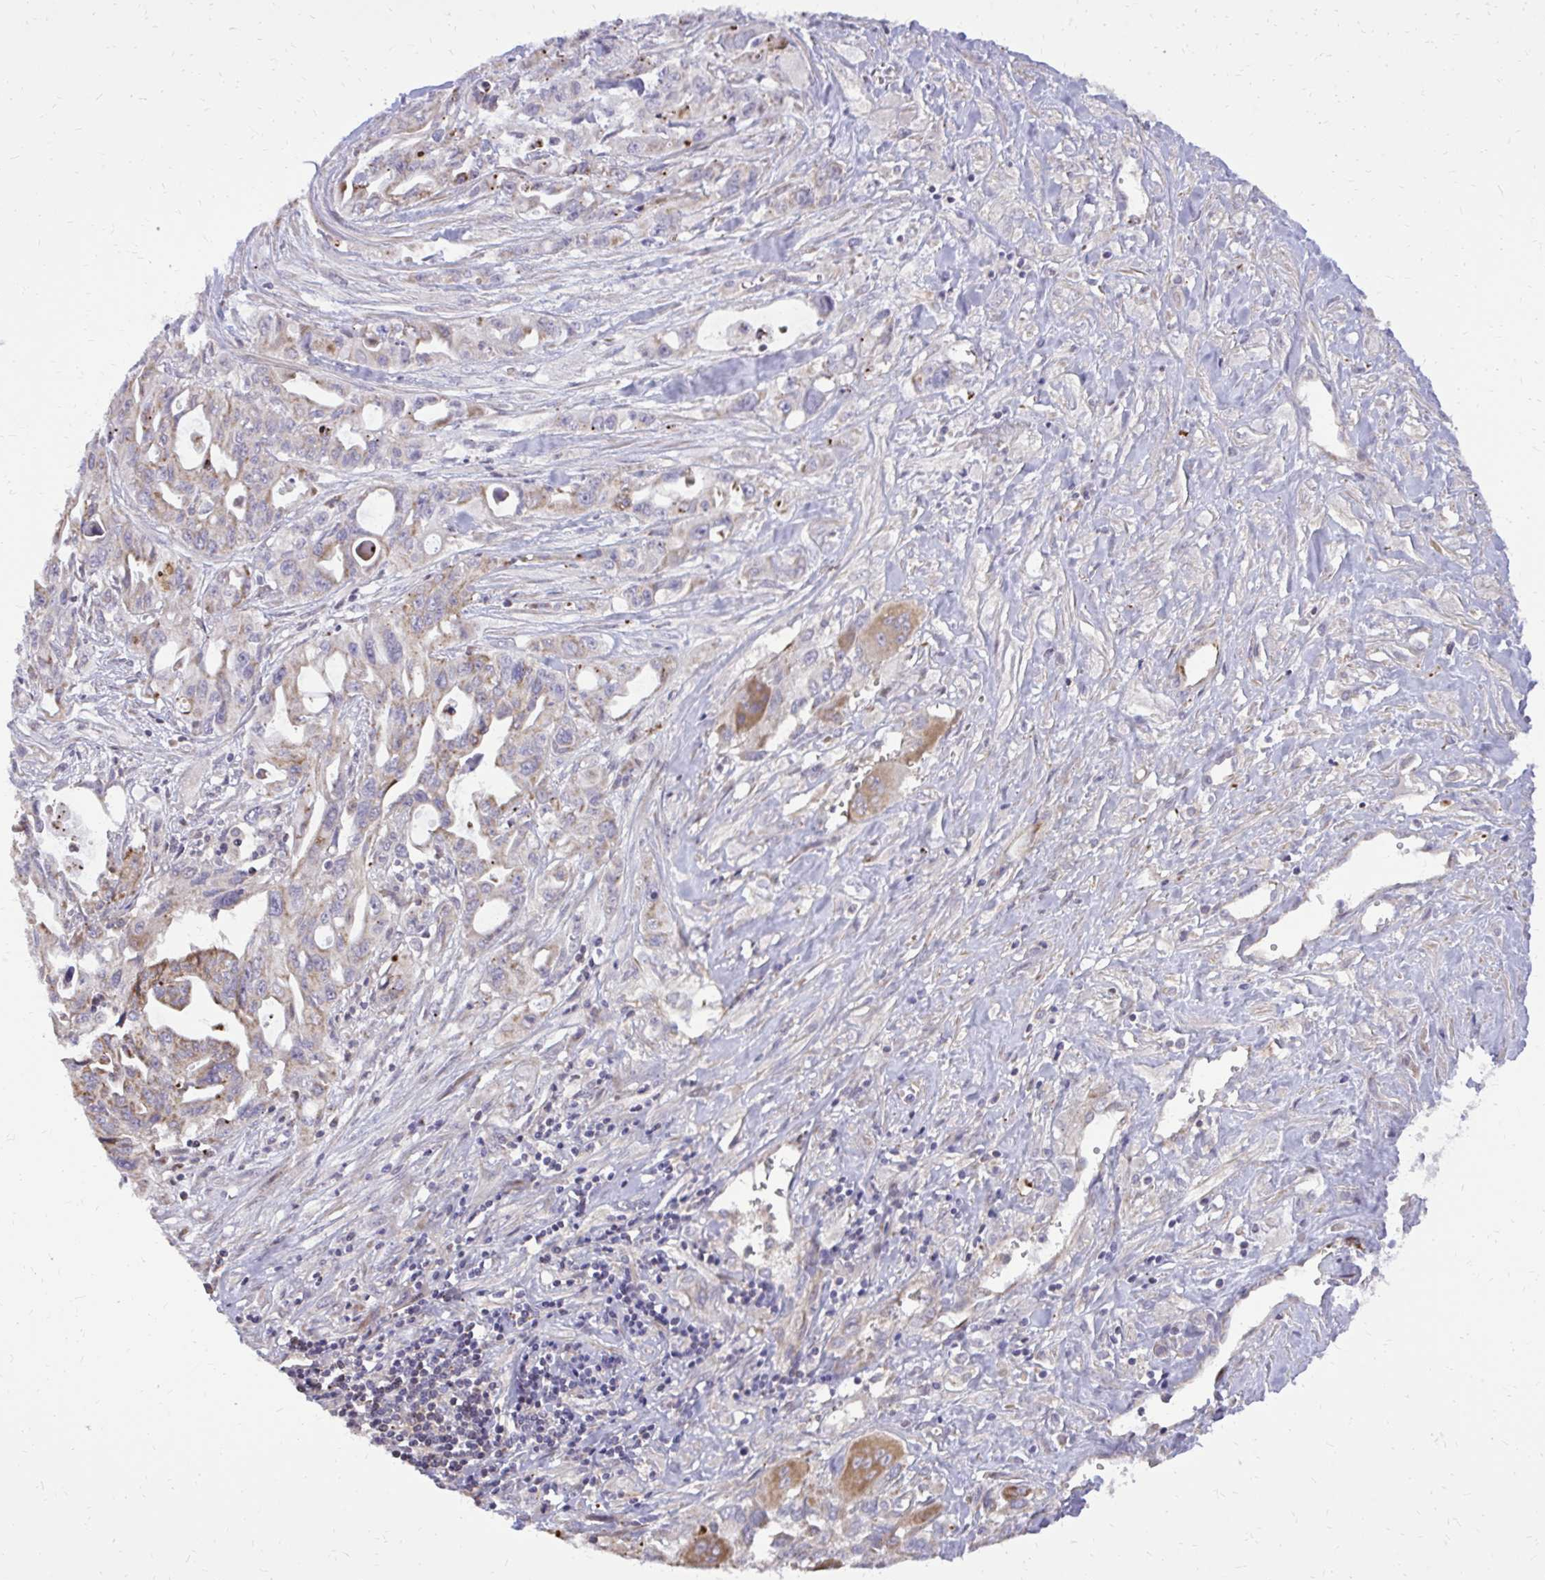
{"staining": {"intensity": "moderate", "quantity": "<25%", "location": "cytoplasmic/membranous"}, "tissue": "pancreatic cancer", "cell_type": "Tumor cells", "image_type": "cancer", "snomed": [{"axis": "morphology", "description": "Adenocarcinoma, NOS"}, {"axis": "topography", "description": "Pancreas"}], "caption": "Pancreatic cancer (adenocarcinoma) stained for a protein (brown) exhibits moderate cytoplasmic/membranous positive positivity in approximately <25% of tumor cells.", "gene": "ABCC3", "patient": {"sex": "female", "age": 47}}